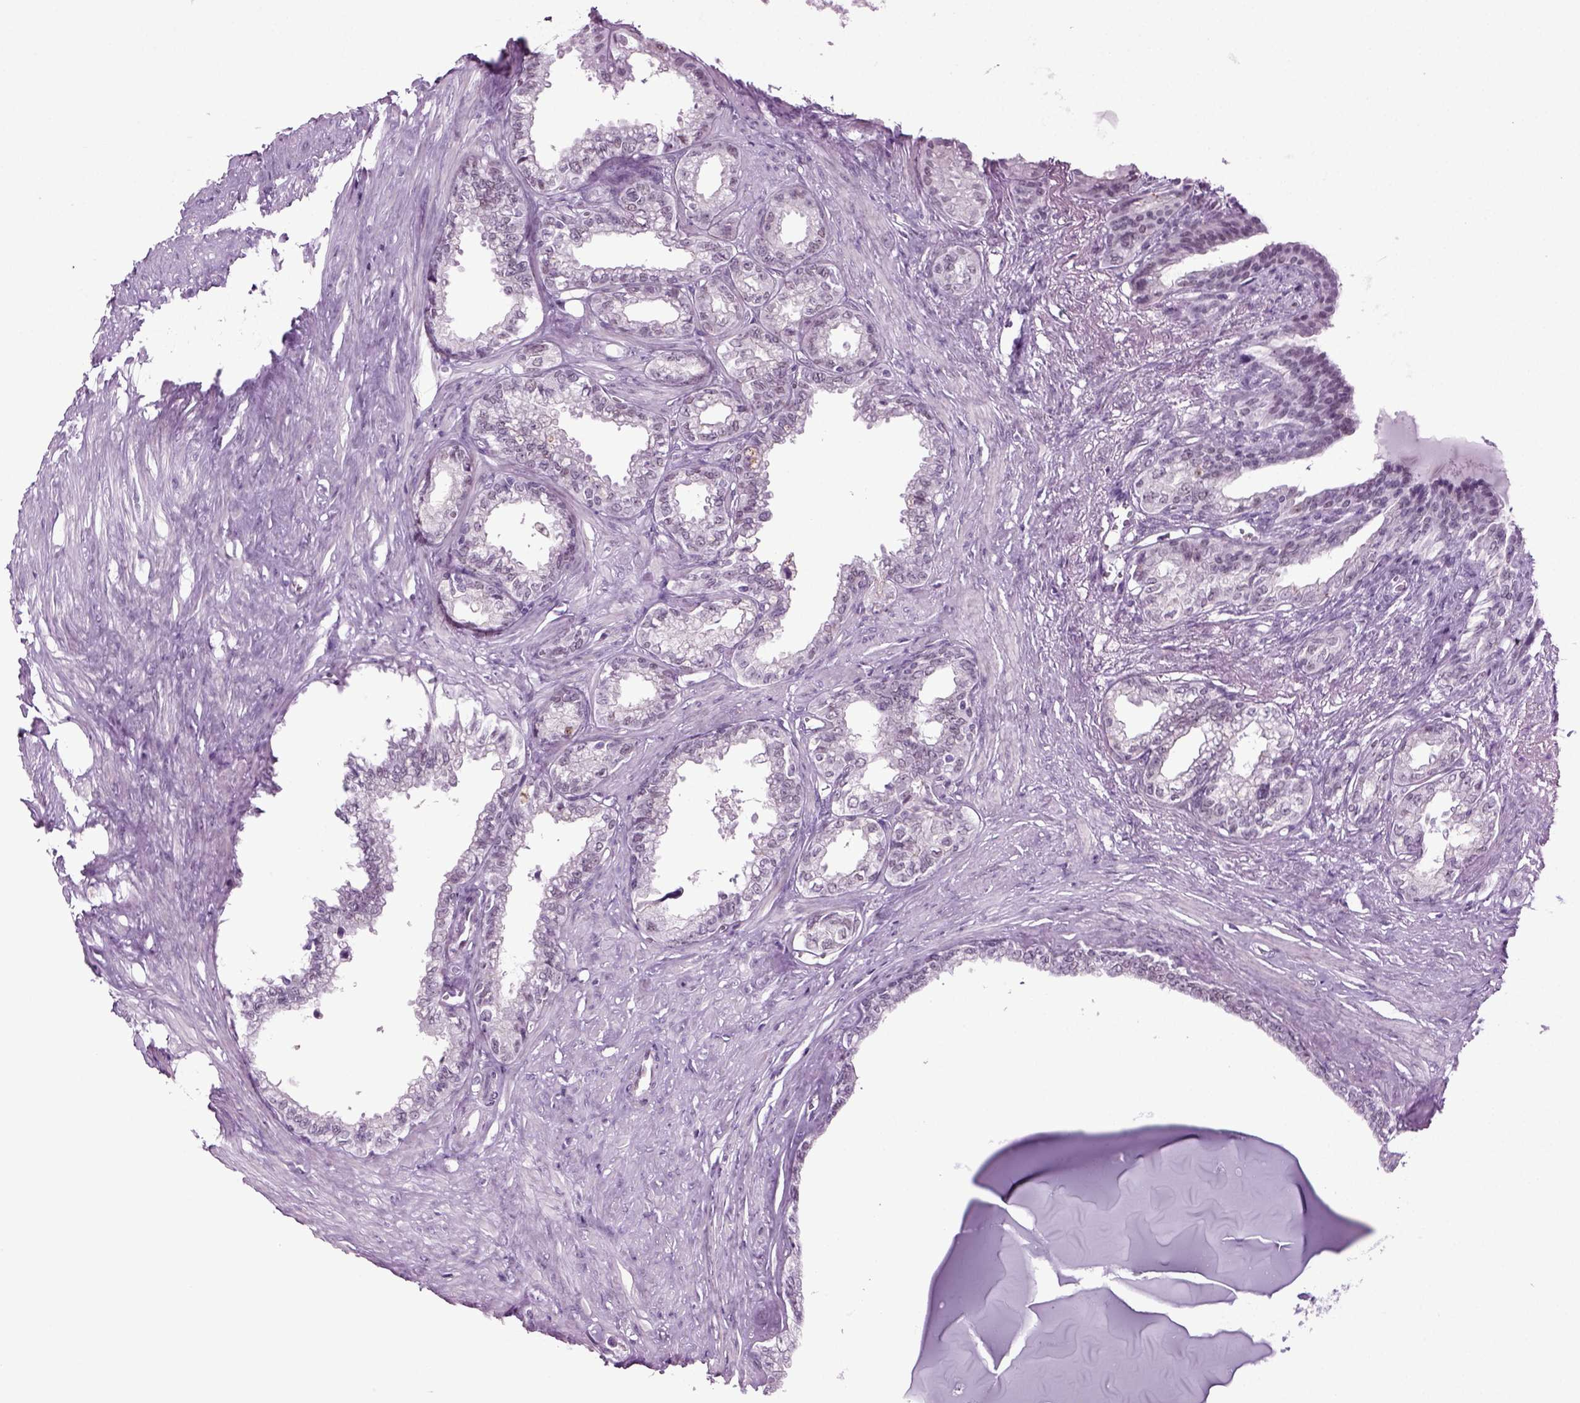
{"staining": {"intensity": "negative", "quantity": "none", "location": "none"}, "tissue": "seminal vesicle", "cell_type": "Glandular cells", "image_type": "normal", "snomed": [{"axis": "morphology", "description": "Normal tissue, NOS"}, {"axis": "morphology", "description": "Urothelial carcinoma, NOS"}, {"axis": "topography", "description": "Urinary bladder"}, {"axis": "topography", "description": "Seminal veicle"}], "caption": "Image shows no significant protein staining in glandular cells of benign seminal vesicle.", "gene": "RFX3", "patient": {"sex": "male", "age": 76}}